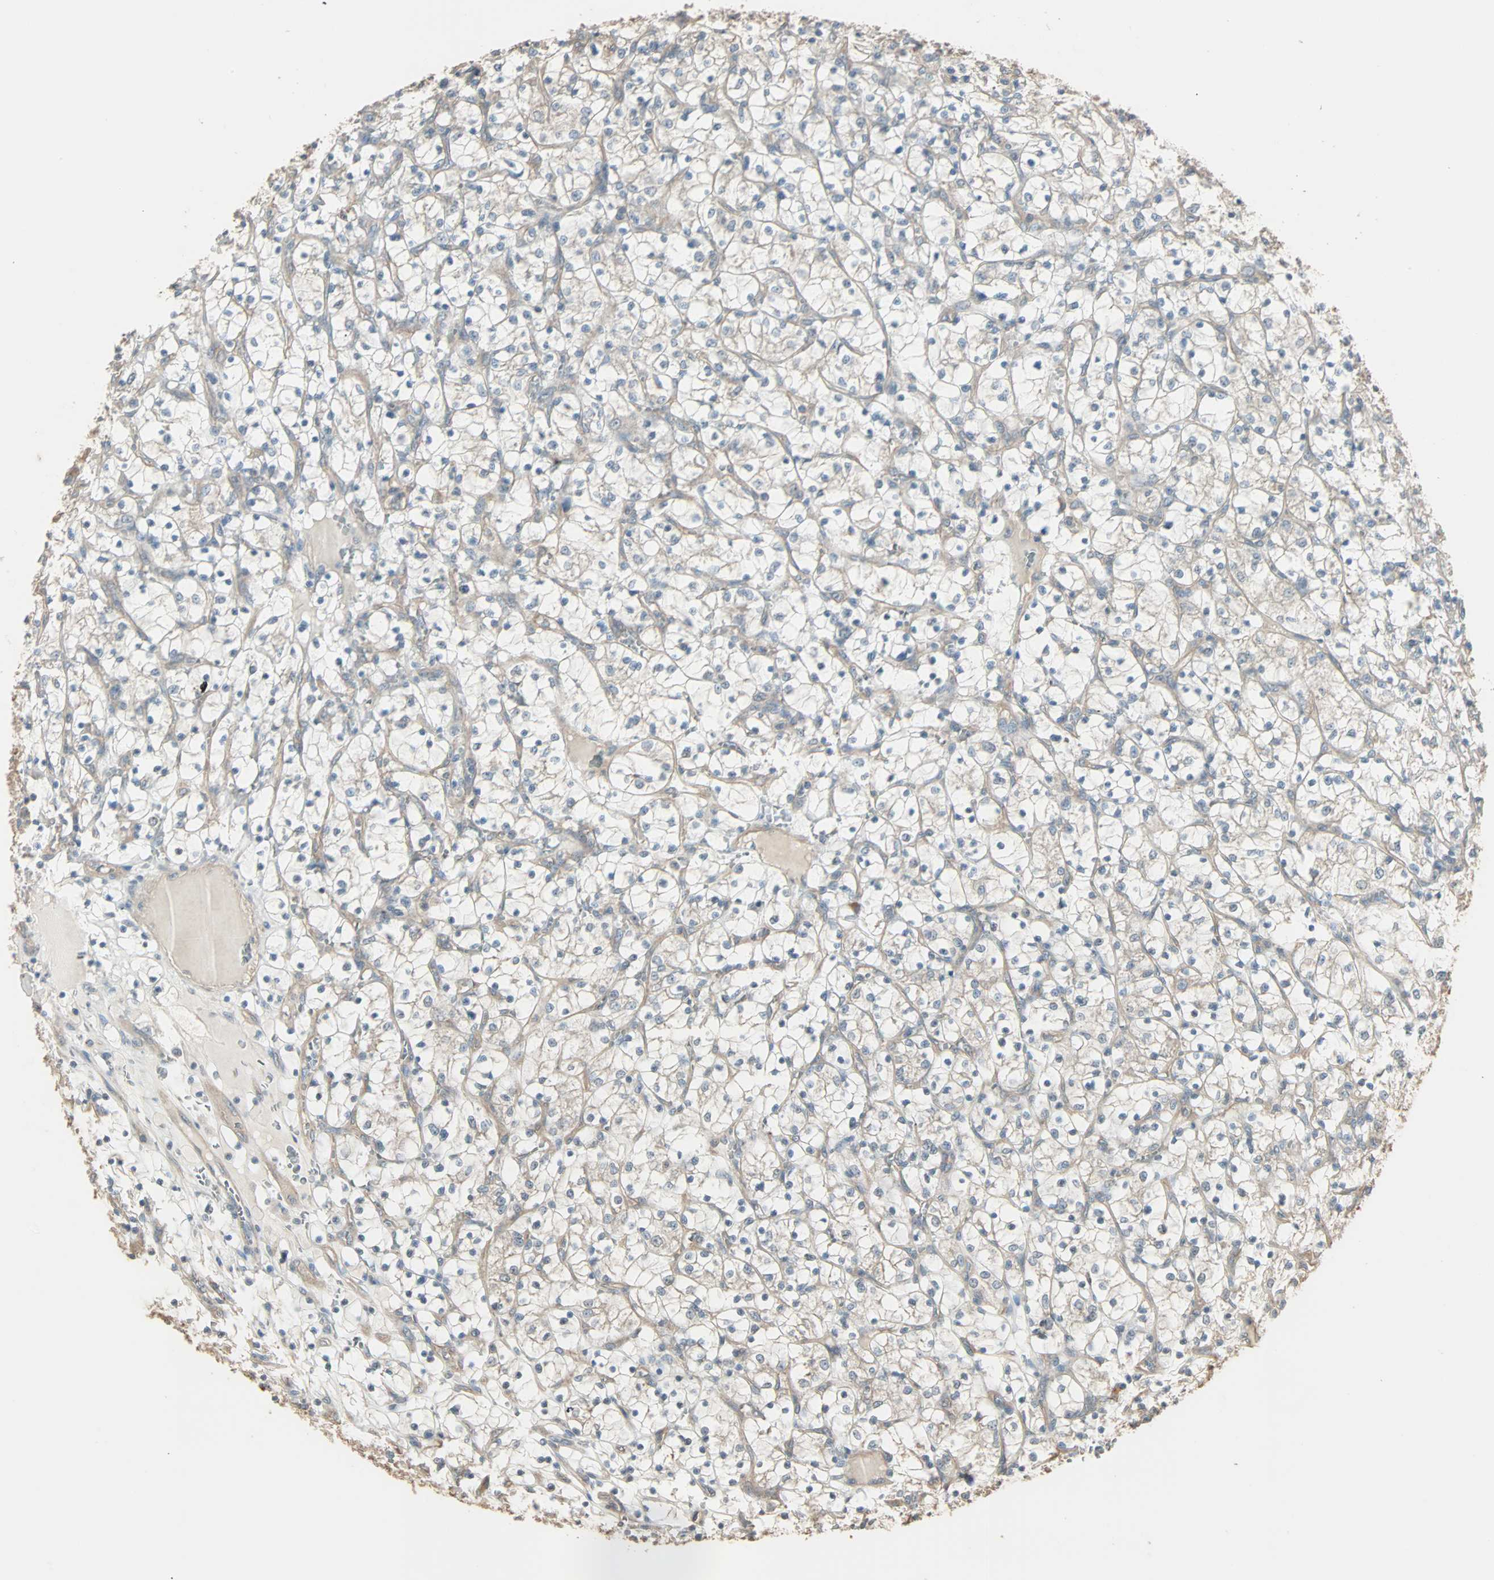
{"staining": {"intensity": "weak", "quantity": "<25%", "location": "cytoplasmic/membranous"}, "tissue": "renal cancer", "cell_type": "Tumor cells", "image_type": "cancer", "snomed": [{"axis": "morphology", "description": "Adenocarcinoma, NOS"}, {"axis": "topography", "description": "Kidney"}], "caption": "This is a micrograph of immunohistochemistry (IHC) staining of adenocarcinoma (renal), which shows no expression in tumor cells.", "gene": "GALNT3", "patient": {"sex": "female", "age": 69}}